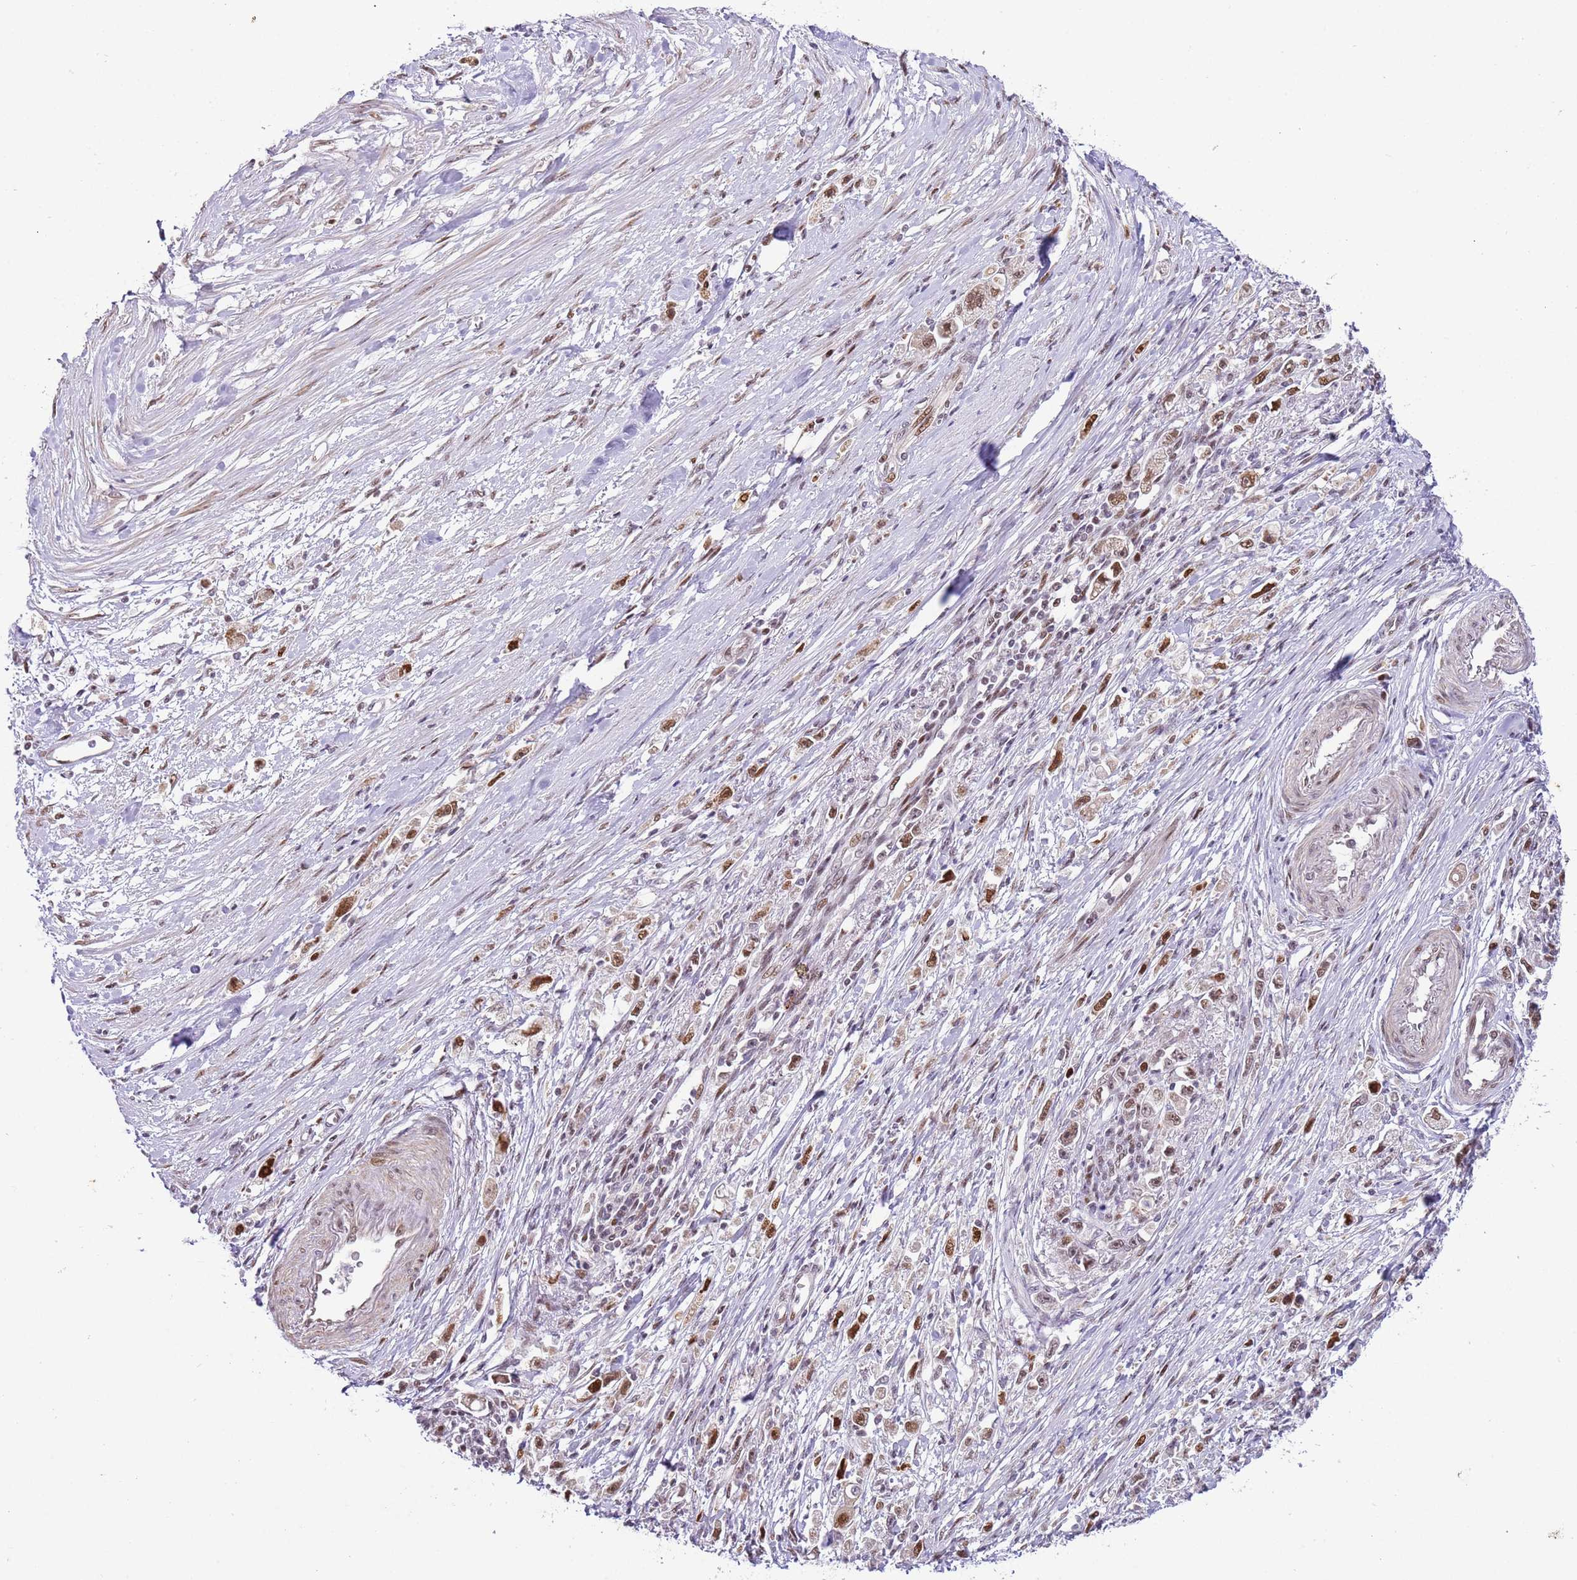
{"staining": {"intensity": "moderate", "quantity": ">75%", "location": "nuclear"}, "tissue": "stomach cancer", "cell_type": "Tumor cells", "image_type": "cancer", "snomed": [{"axis": "morphology", "description": "Adenocarcinoma, NOS"}, {"axis": "topography", "description": "Stomach"}], "caption": "An image of stomach cancer stained for a protein shows moderate nuclear brown staining in tumor cells.", "gene": "RFK", "patient": {"sex": "female", "age": 59}}